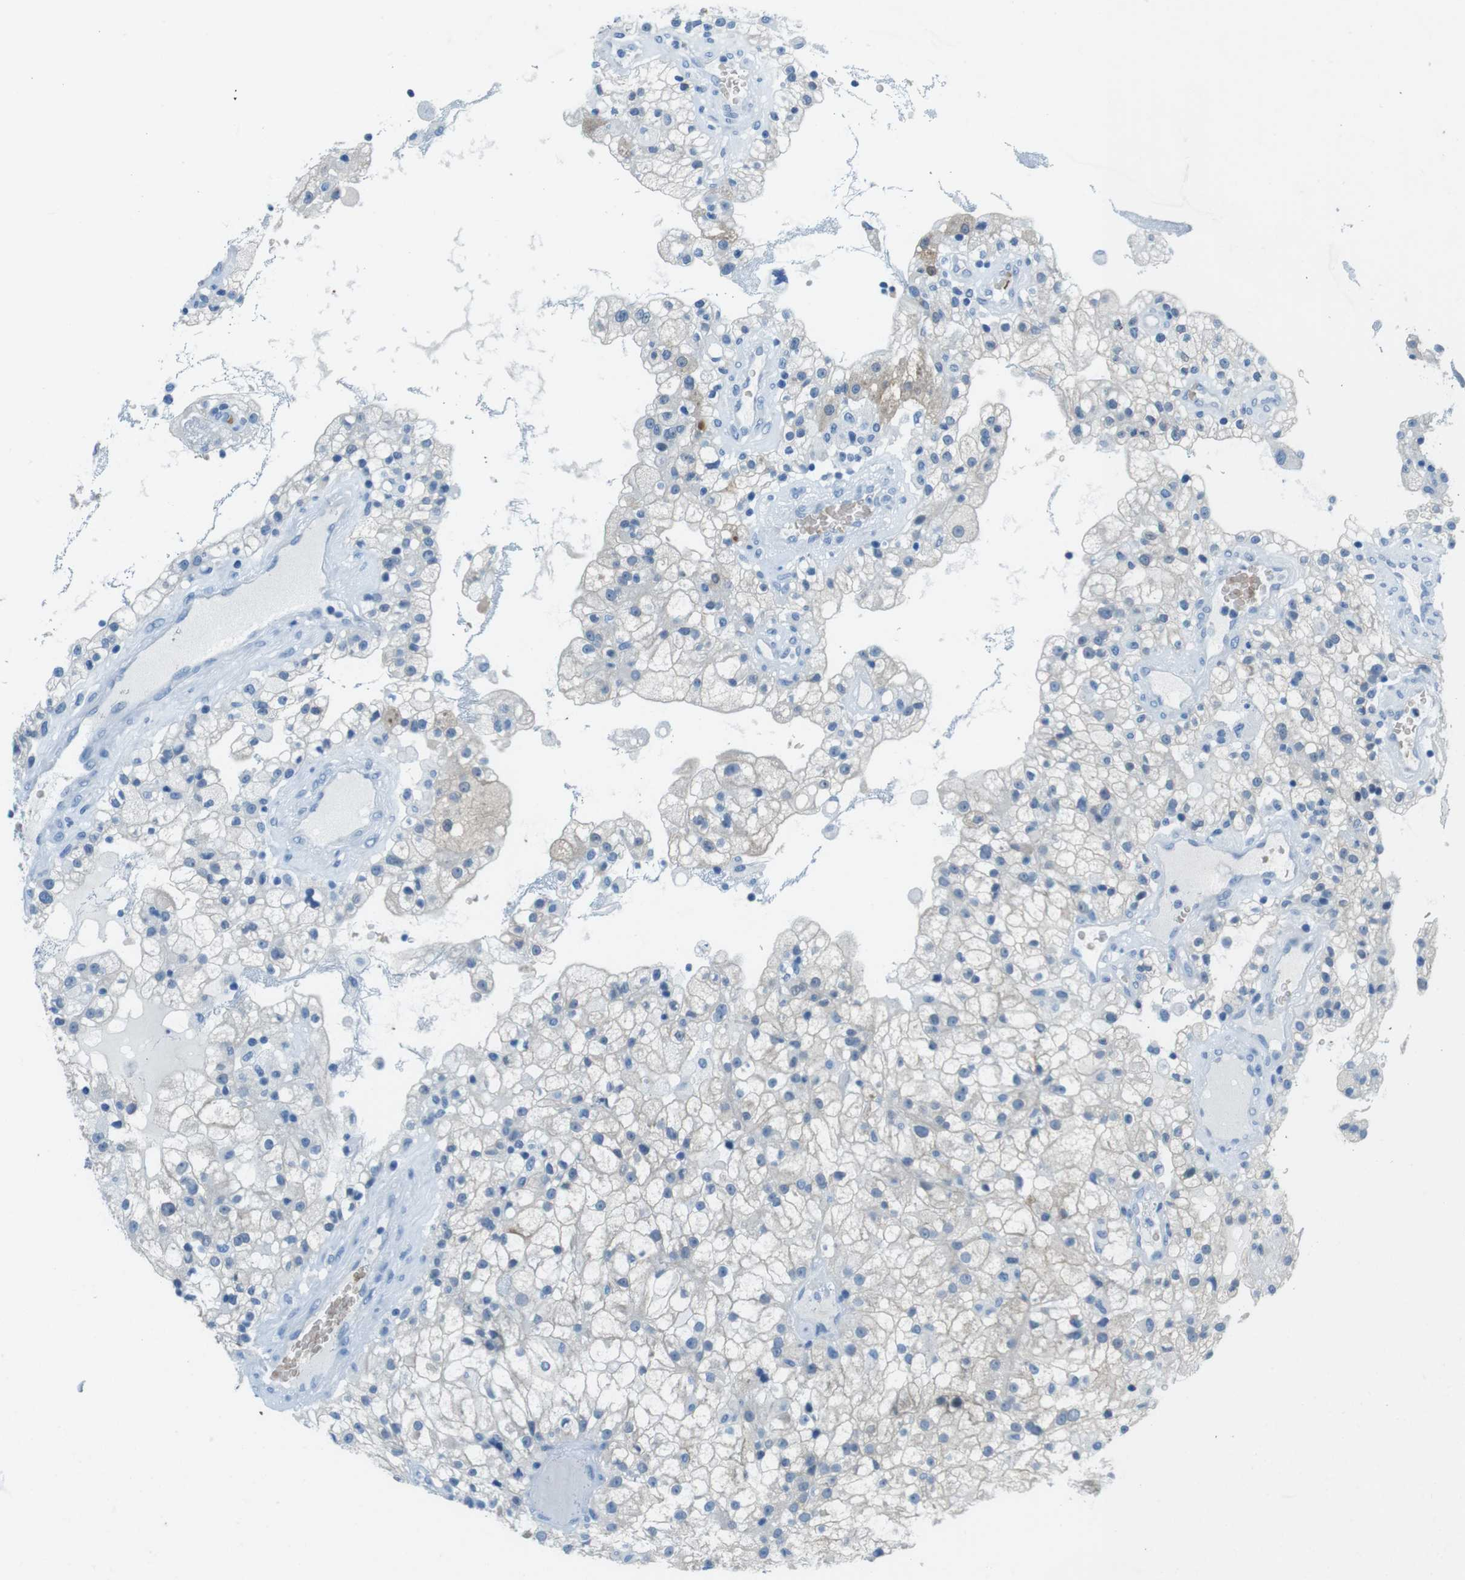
{"staining": {"intensity": "weak", "quantity": "<25%", "location": "cytoplasmic/membranous"}, "tissue": "renal cancer", "cell_type": "Tumor cells", "image_type": "cancer", "snomed": [{"axis": "morphology", "description": "Adenocarcinoma, NOS"}, {"axis": "topography", "description": "Kidney"}], "caption": "A histopathology image of renal cancer stained for a protein demonstrates no brown staining in tumor cells. (DAB immunohistochemistry (IHC) with hematoxylin counter stain).", "gene": "TFAP2C", "patient": {"sex": "female", "age": 52}}